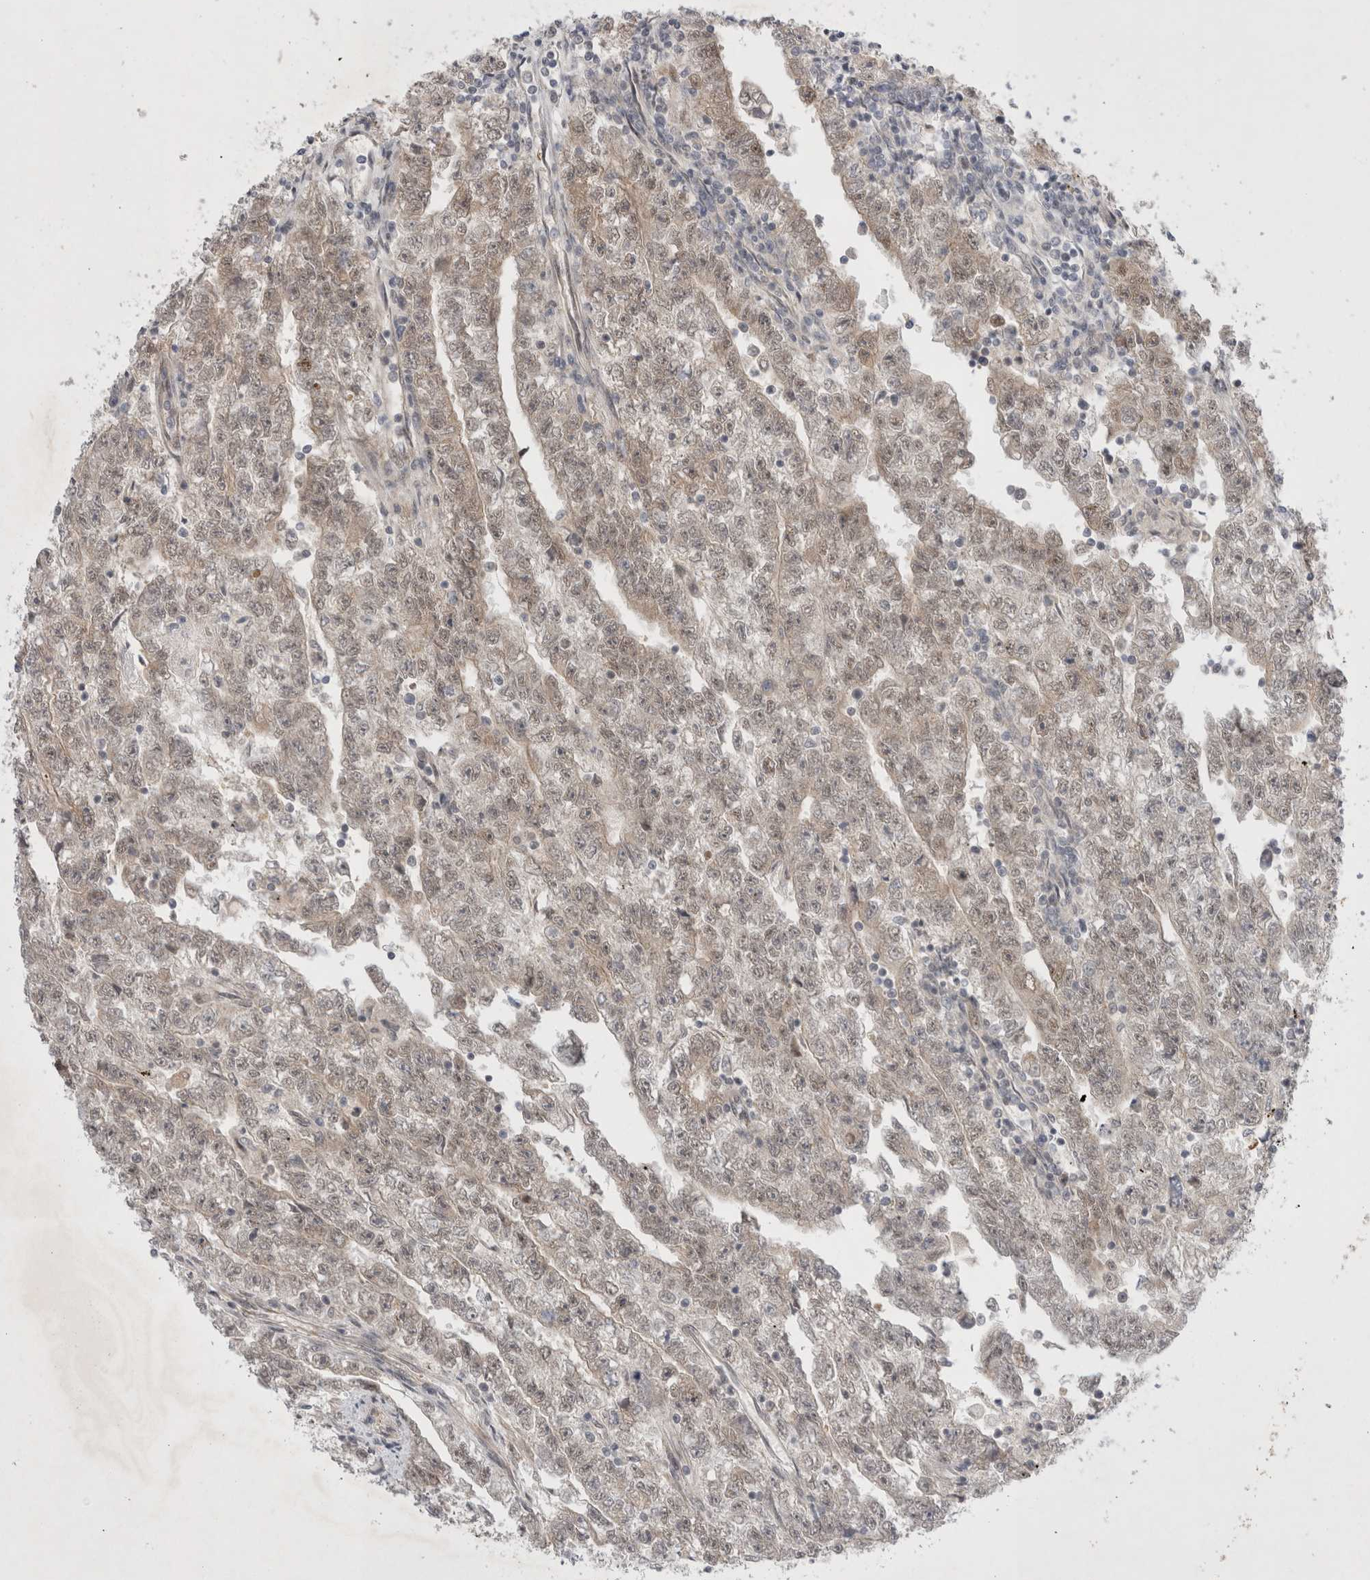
{"staining": {"intensity": "weak", "quantity": ">75%", "location": "nuclear"}, "tissue": "testis cancer", "cell_type": "Tumor cells", "image_type": "cancer", "snomed": [{"axis": "morphology", "description": "Carcinoma, Embryonal, NOS"}, {"axis": "topography", "description": "Testis"}], "caption": "Testis cancer (embryonal carcinoma) stained with DAB (3,3'-diaminobenzidine) immunohistochemistry (IHC) displays low levels of weak nuclear staining in about >75% of tumor cells.", "gene": "WIPF2", "patient": {"sex": "male", "age": 25}}